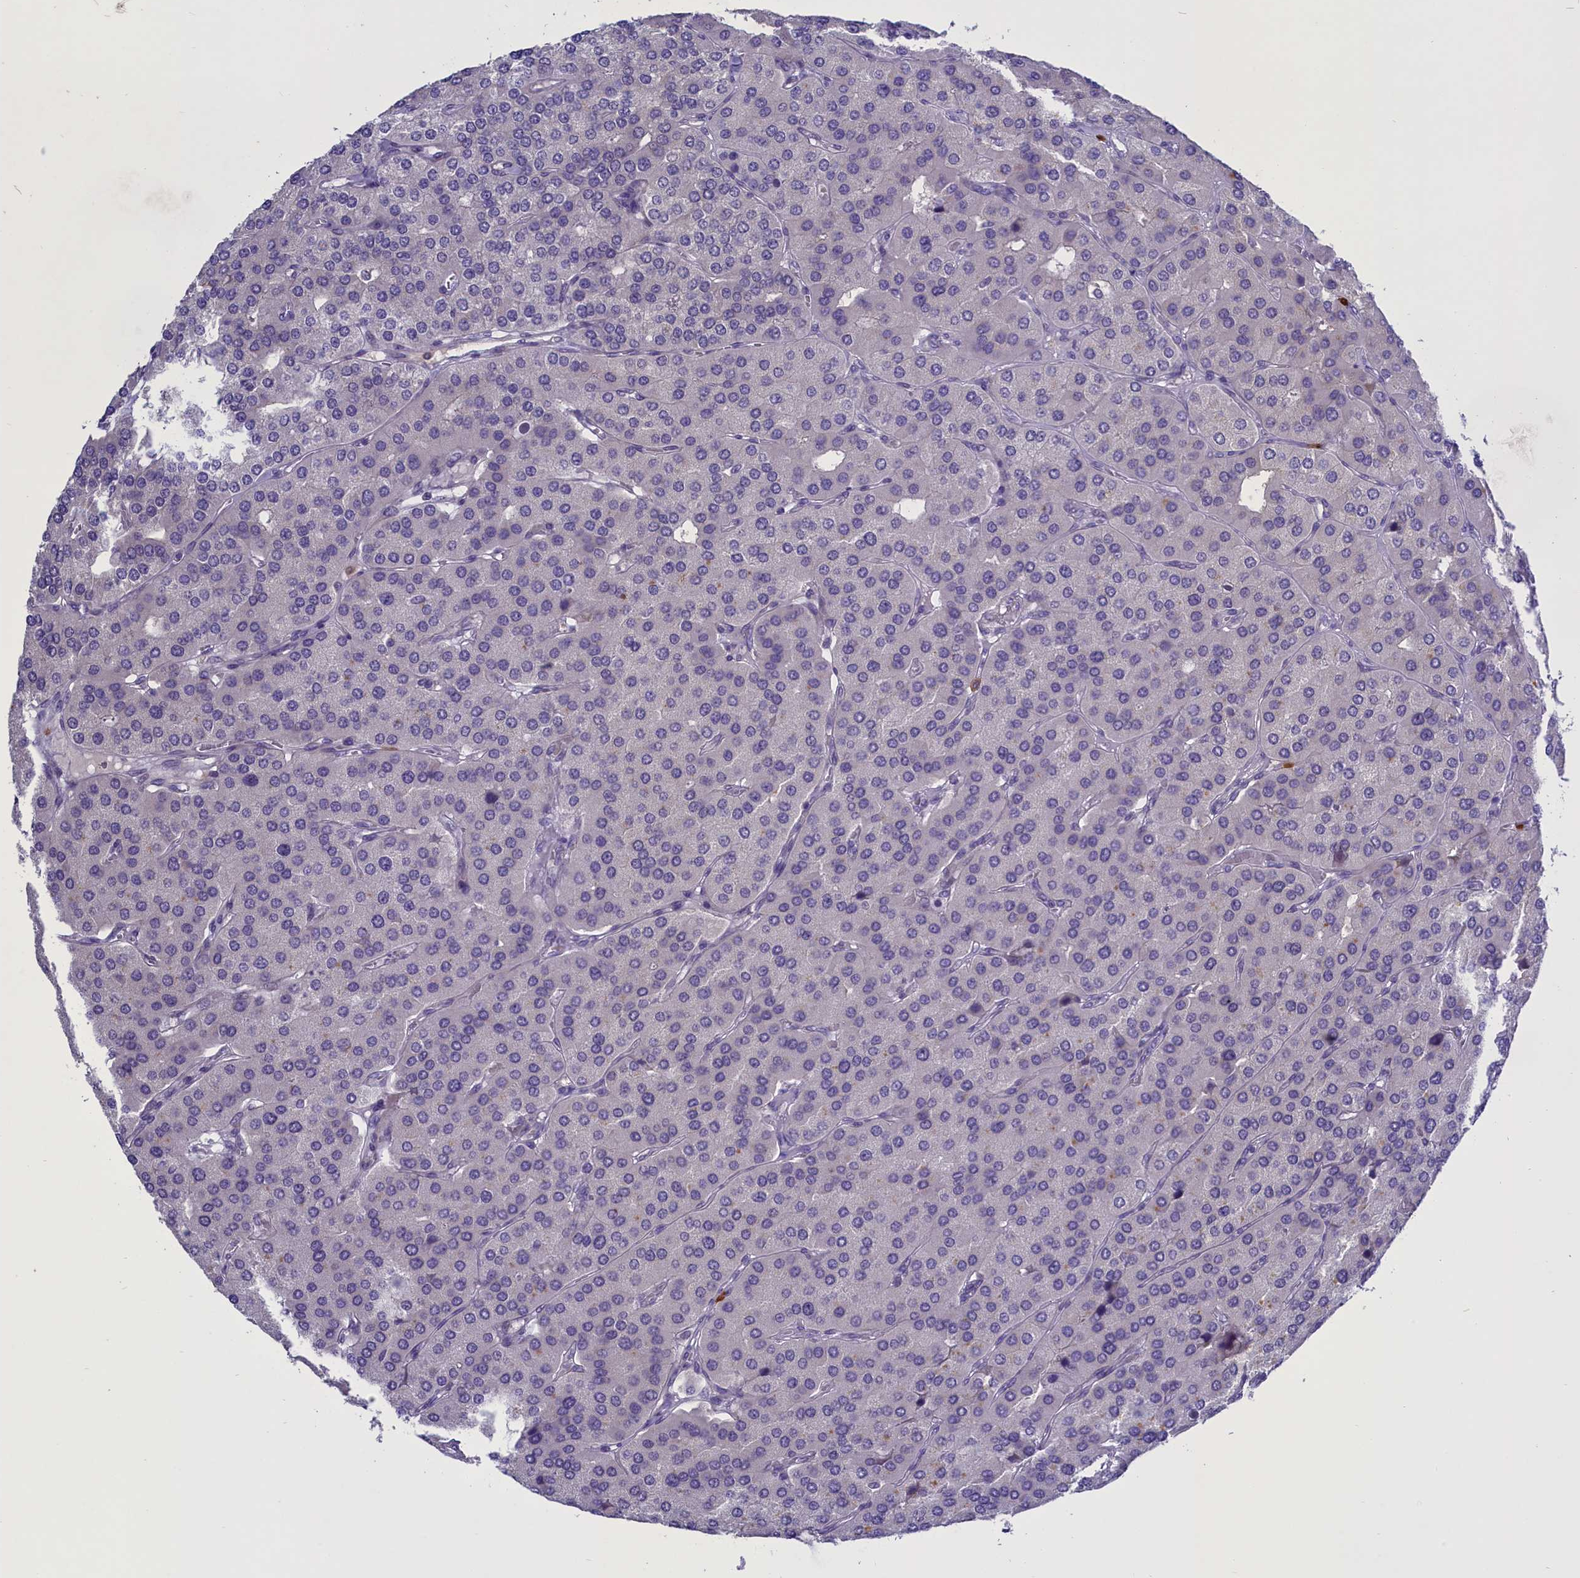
{"staining": {"intensity": "moderate", "quantity": "<25%", "location": "cytoplasmic/membranous"}, "tissue": "parathyroid gland", "cell_type": "Glandular cells", "image_type": "normal", "snomed": [{"axis": "morphology", "description": "Normal tissue, NOS"}, {"axis": "morphology", "description": "Adenoma, NOS"}, {"axis": "topography", "description": "Parathyroid gland"}], "caption": "Protein expression by IHC reveals moderate cytoplasmic/membranous expression in approximately <25% of glandular cells in benign parathyroid gland. Using DAB (3,3'-diaminobenzidine) (brown) and hematoxylin (blue) stains, captured at high magnification using brightfield microscopy.", "gene": "ENPP6", "patient": {"sex": "female", "age": 86}}